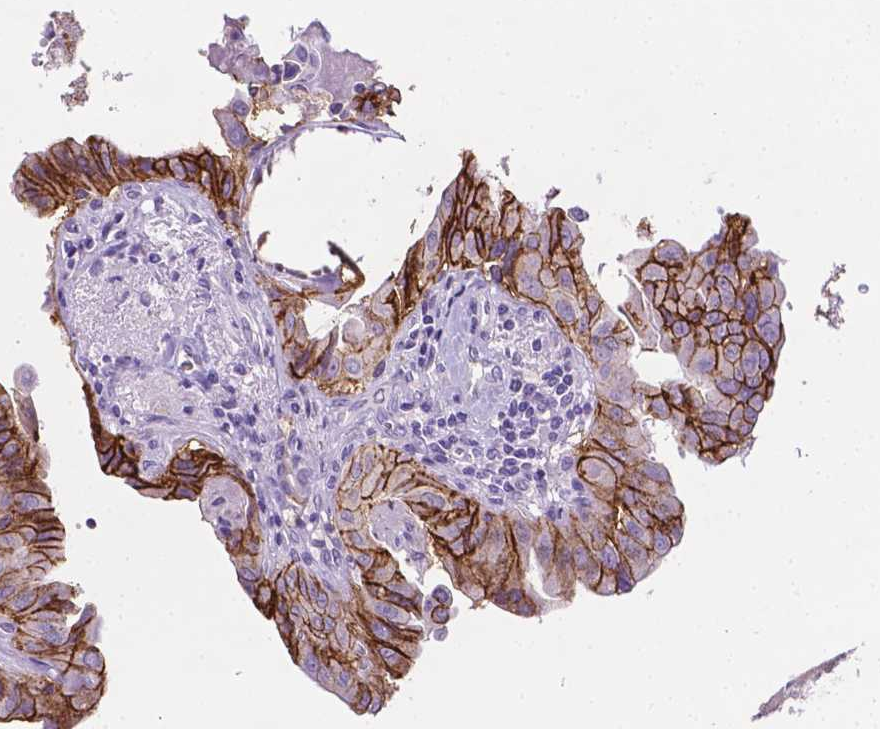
{"staining": {"intensity": "strong", "quantity": "25%-75%", "location": "cytoplasmic/membranous"}, "tissue": "thyroid cancer", "cell_type": "Tumor cells", "image_type": "cancer", "snomed": [{"axis": "morphology", "description": "Papillary adenocarcinoma, NOS"}, {"axis": "topography", "description": "Thyroid gland"}], "caption": "A histopathology image showing strong cytoplasmic/membranous positivity in approximately 25%-75% of tumor cells in thyroid cancer, as visualized by brown immunohistochemical staining.", "gene": "TACSTD2", "patient": {"sex": "female", "age": 37}}